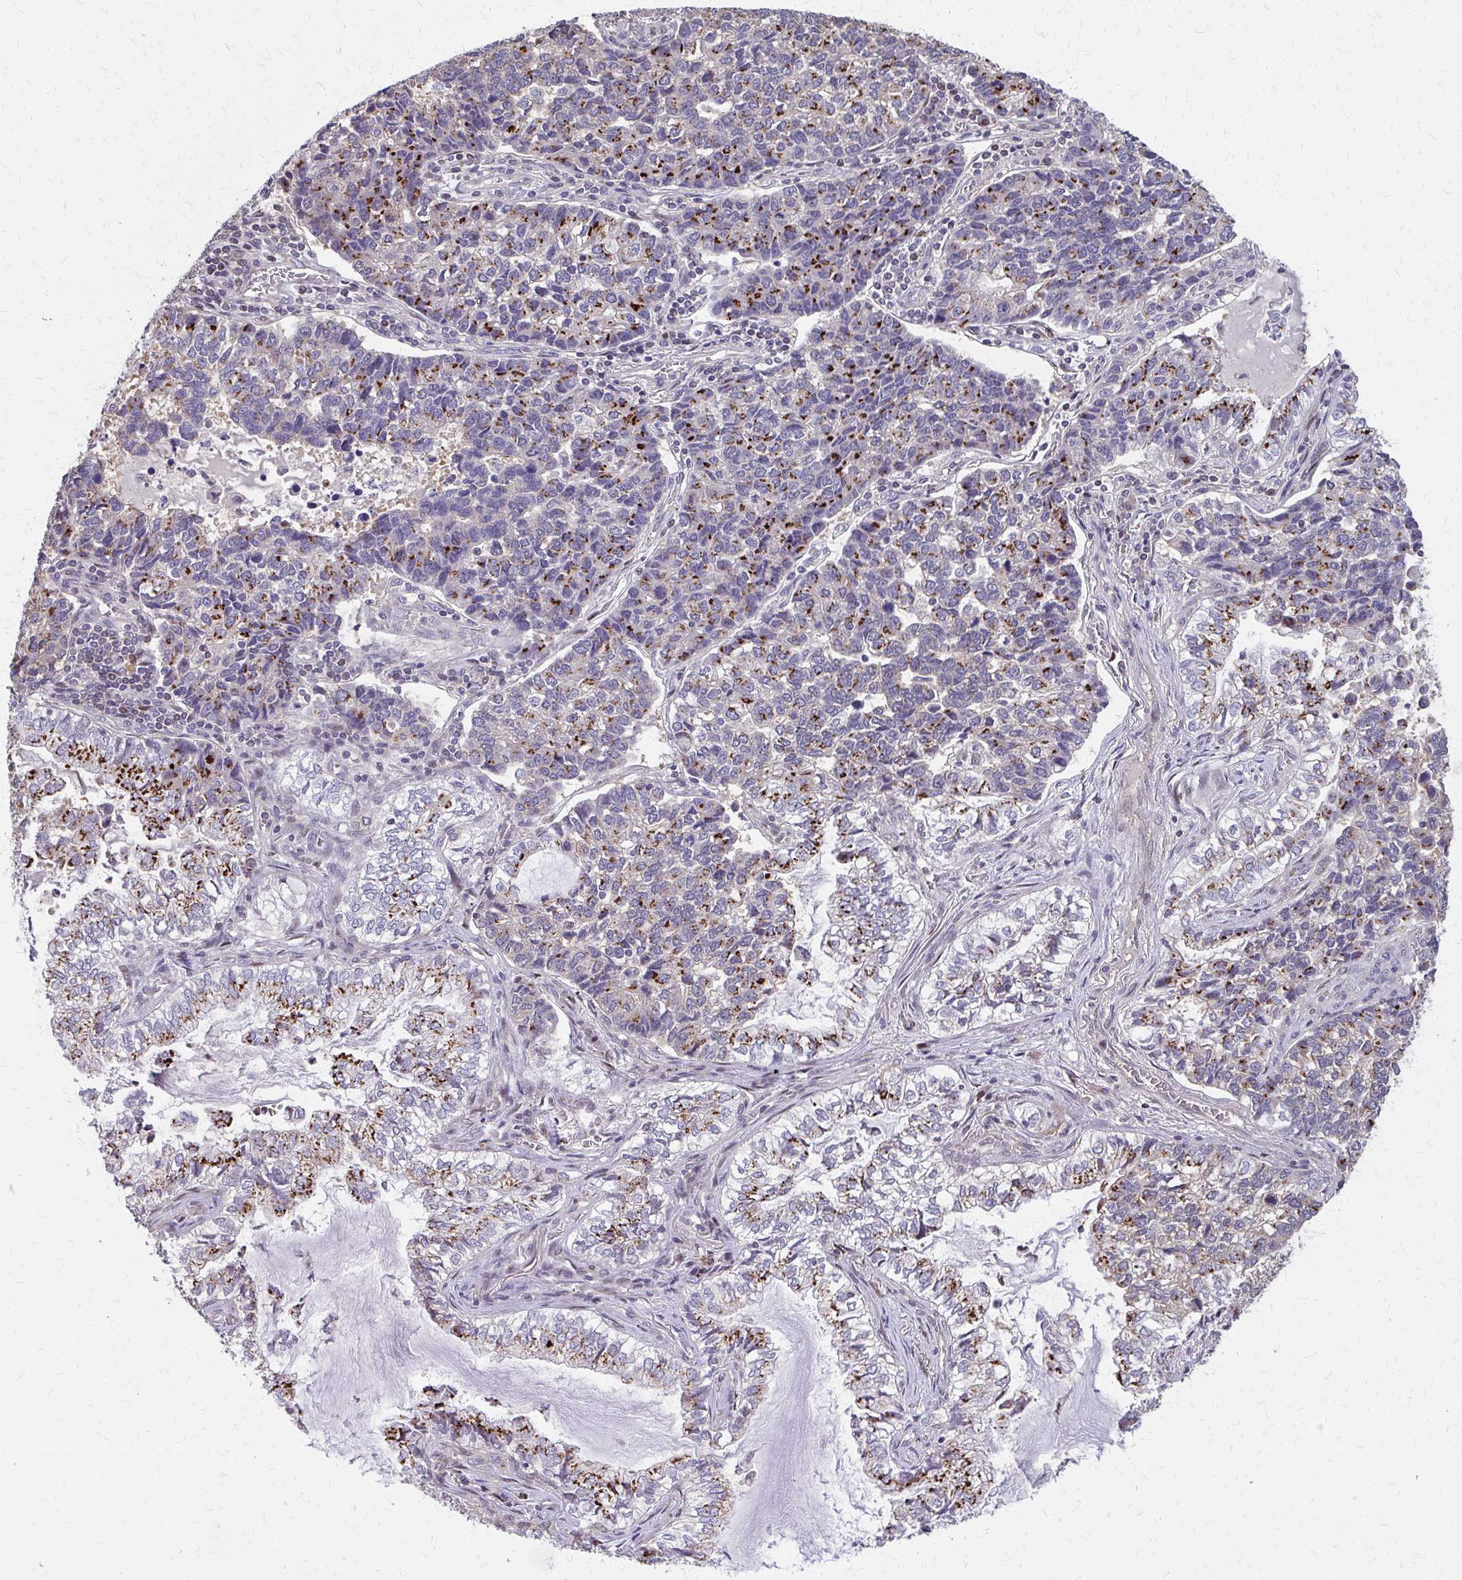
{"staining": {"intensity": "strong", "quantity": "25%-75%", "location": "cytoplasmic/membranous"}, "tissue": "lung cancer", "cell_type": "Tumor cells", "image_type": "cancer", "snomed": [{"axis": "morphology", "description": "Adenocarcinoma, NOS"}, {"axis": "topography", "description": "Lymph node"}, {"axis": "topography", "description": "Lung"}], "caption": "The histopathology image exhibits a brown stain indicating the presence of a protein in the cytoplasmic/membranous of tumor cells in lung cancer (adenocarcinoma).", "gene": "IFI44L", "patient": {"sex": "male", "age": 66}}